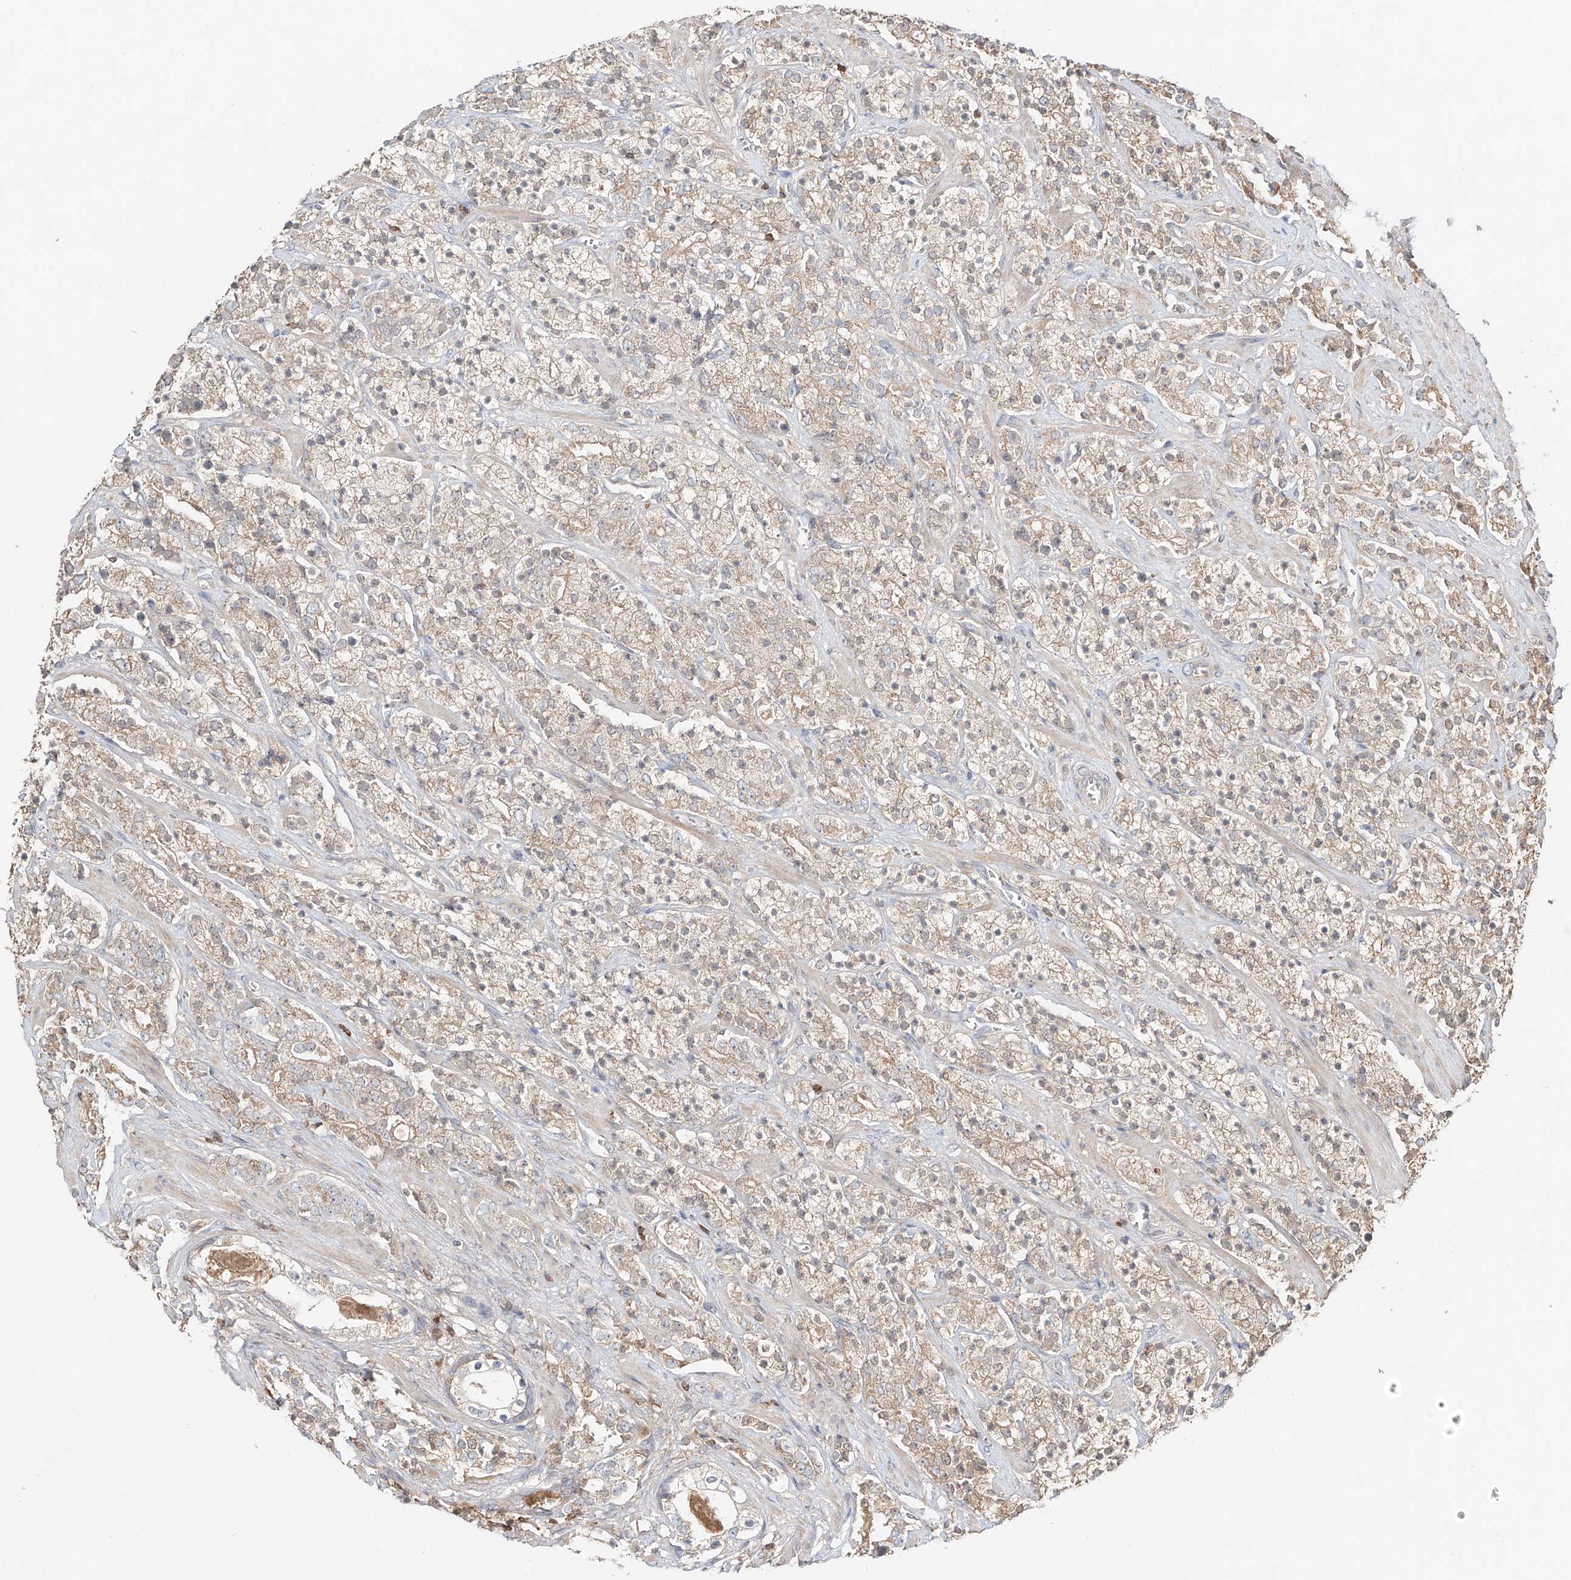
{"staining": {"intensity": "weak", "quantity": ">75%", "location": "cytoplasmic/membranous"}, "tissue": "prostate cancer", "cell_type": "Tumor cells", "image_type": "cancer", "snomed": [{"axis": "morphology", "description": "Adenocarcinoma, High grade"}, {"axis": "topography", "description": "Prostate"}], "caption": "Tumor cells demonstrate low levels of weak cytoplasmic/membranous expression in about >75% of cells in adenocarcinoma (high-grade) (prostate).", "gene": "ERO1A", "patient": {"sex": "male", "age": 71}}